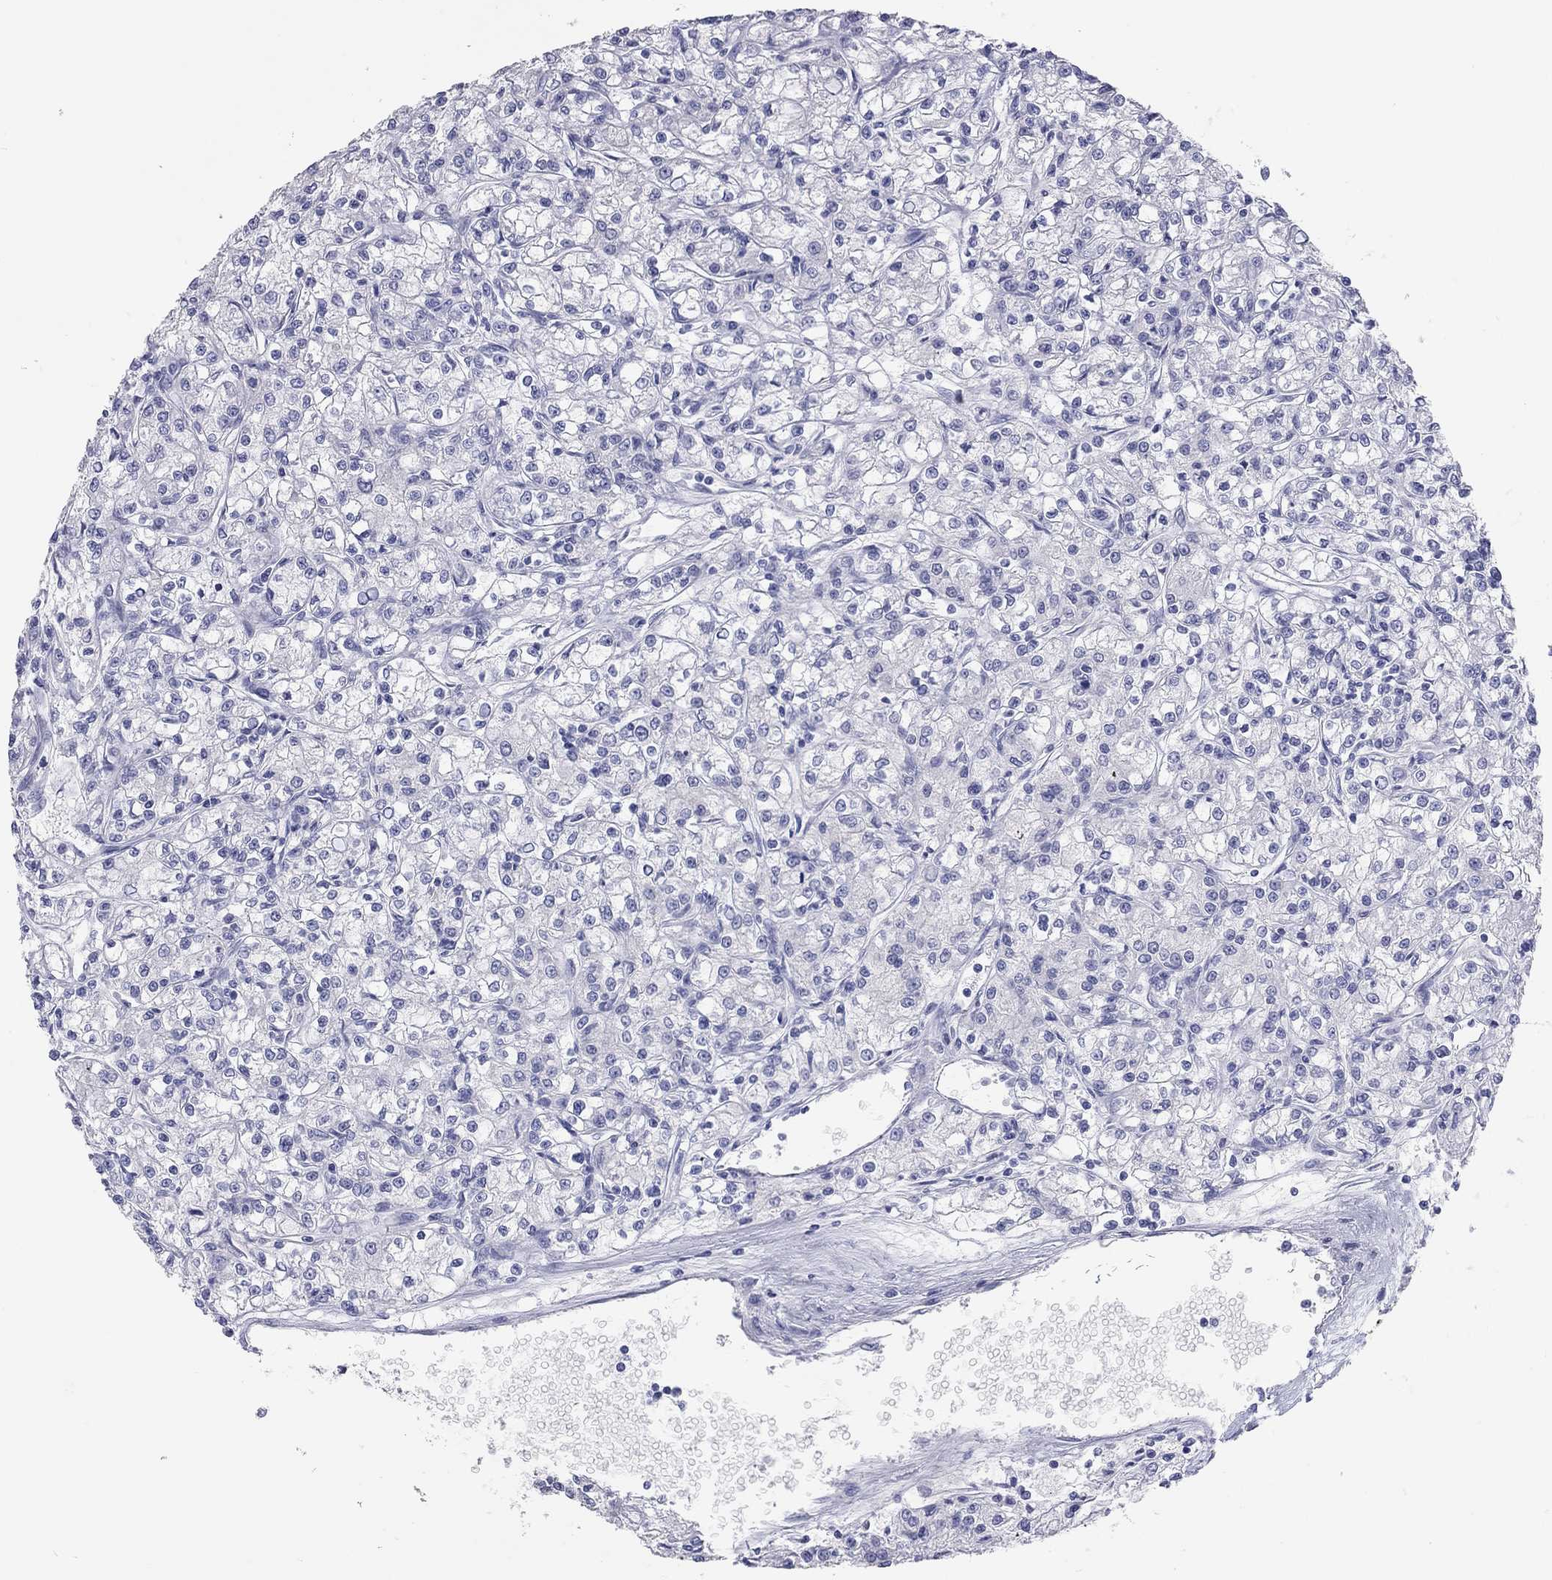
{"staining": {"intensity": "negative", "quantity": "none", "location": "none"}, "tissue": "renal cancer", "cell_type": "Tumor cells", "image_type": "cancer", "snomed": [{"axis": "morphology", "description": "Adenocarcinoma, NOS"}, {"axis": "topography", "description": "Kidney"}], "caption": "Renal cancer was stained to show a protein in brown. There is no significant expression in tumor cells.", "gene": "PCDHGC5", "patient": {"sex": "female", "age": 59}}